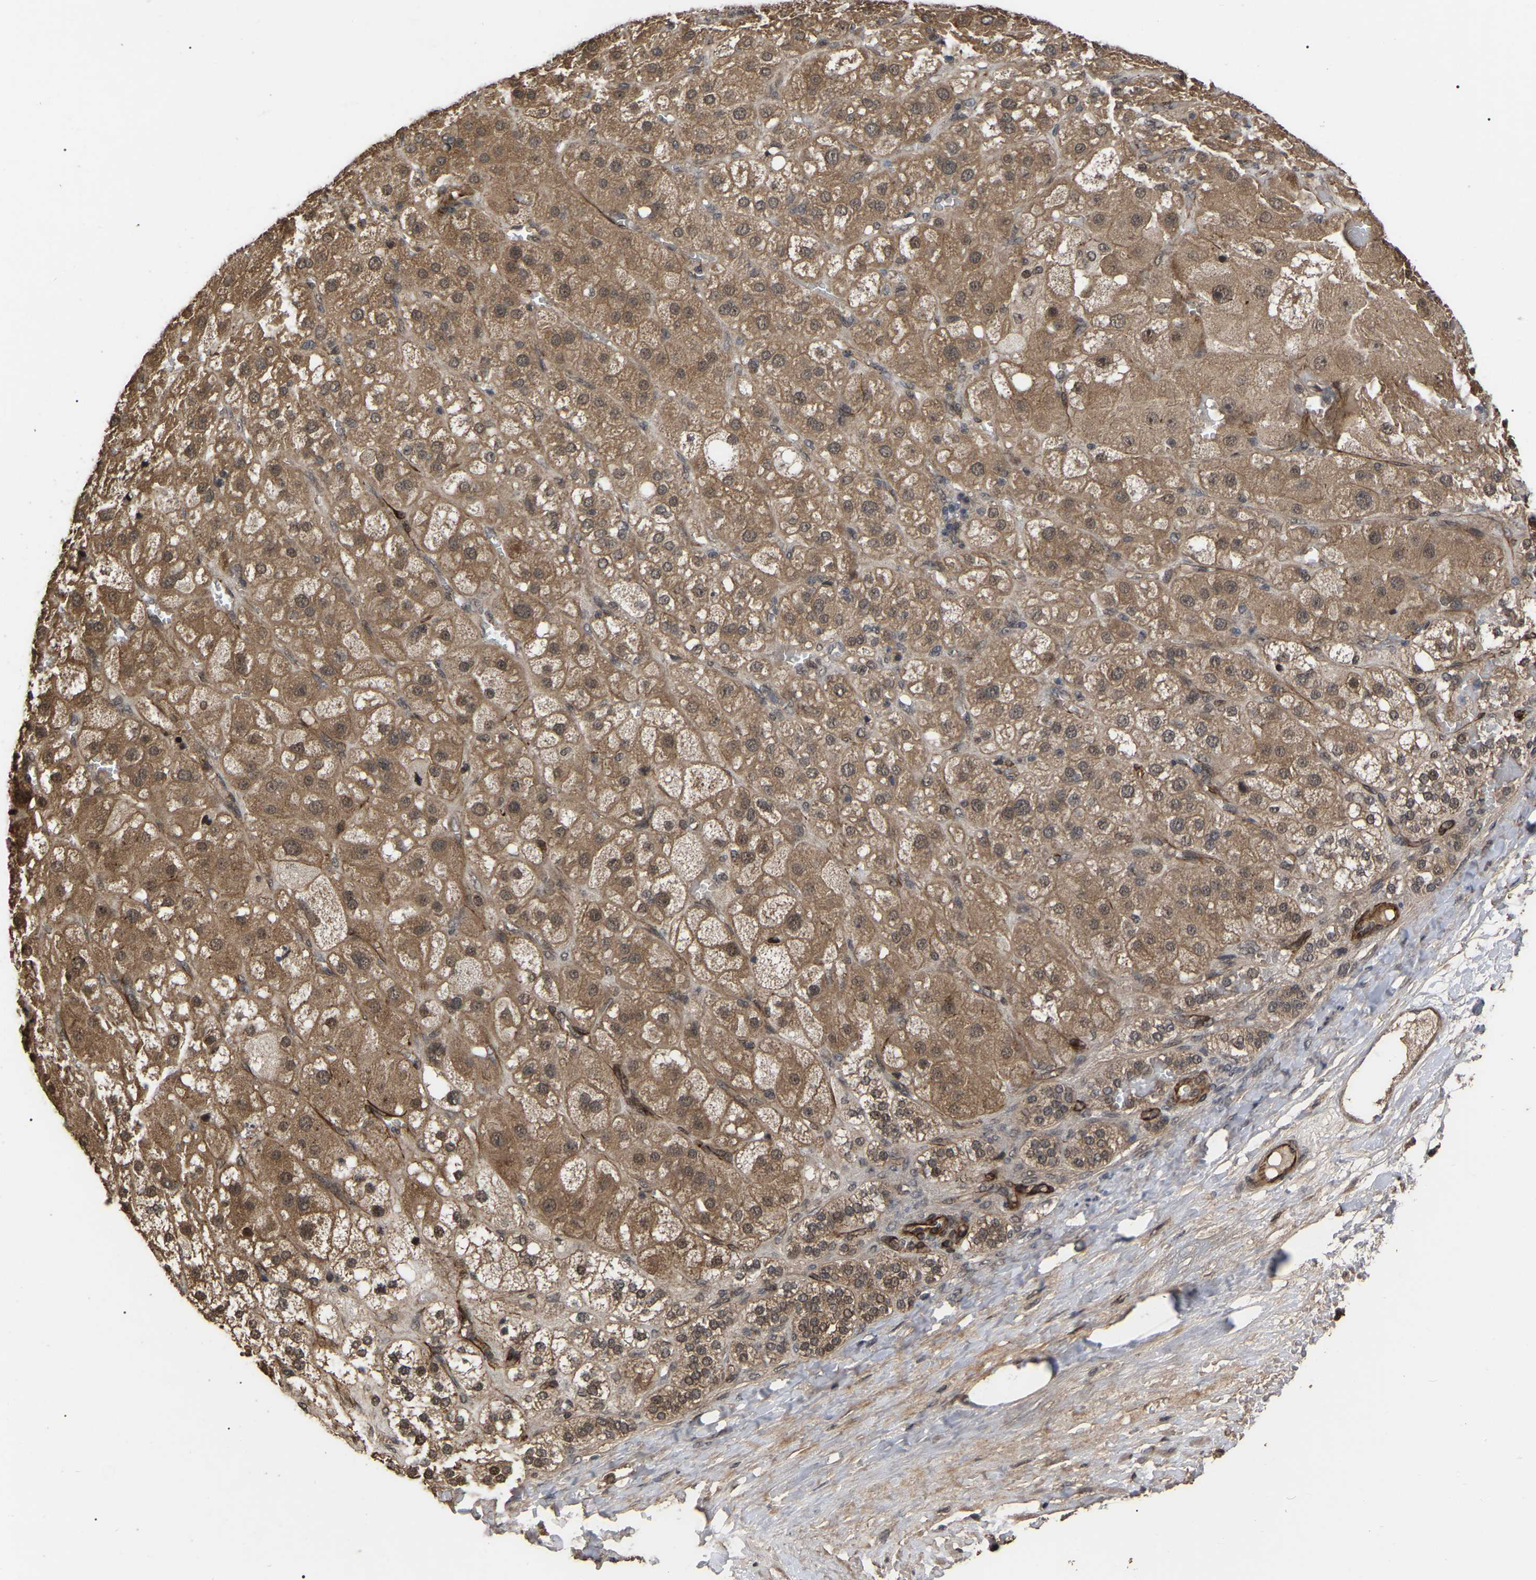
{"staining": {"intensity": "moderate", "quantity": ">75%", "location": "cytoplasmic/membranous,nuclear"}, "tissue": "adrenal gland", "cell_type": "Glandular cells", "image_type": "normal", "snomed": [{"axis": "morphology", "description": "Normal tissue, NOS"}, {"axis": "topography", "description": "Adrenal gland"}], "caption": "IHC image of normal adrenal gland stained for a protein (brown), which shows medium levels of moderate cytoplasmic/membranous,nuclear expression in about >75% of glandular cells.", "gene": "FAM161B", "patient": {"sex": "female", "age": 47}}